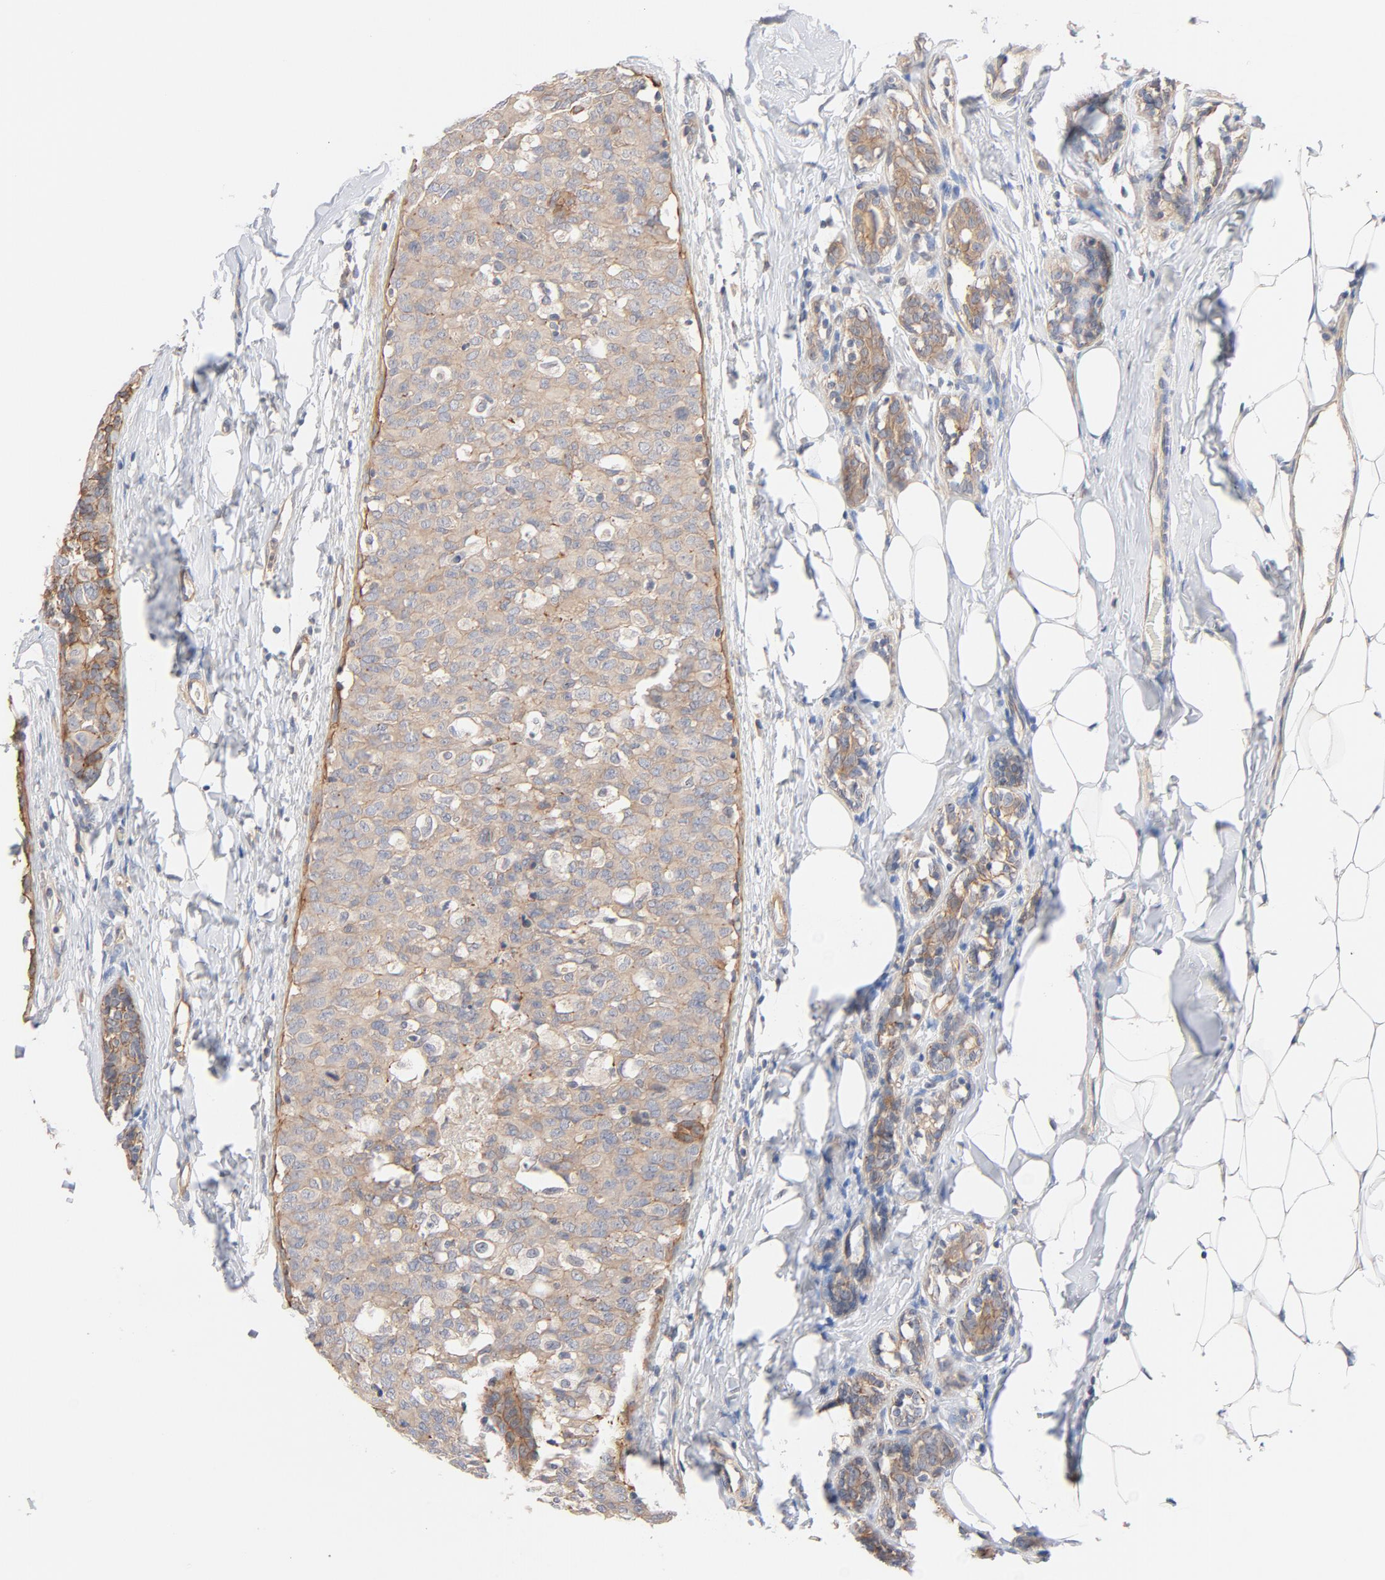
{"staining": {"intensity": "weak", "quantity": ">75%", "location": "cytoplasmic/membranous"}, "tissue": "breast cancer", "cell_type": "Tumor cells", "image_type": "cancer", "snomed": [{"axis": "morphology", "description": "Duct carcinoma"}, {"axis": "topography", "description": "Breast"}], "caption": "This image shows breast cancer stained with IHC to label a protein in brown. The cytoplasmic/membranous of tumor cells show weak positivity for the protein. Nuclei are counter-stained blue.", "gene": "STRN3", "patient": {"sex": "female", "age": 40}}